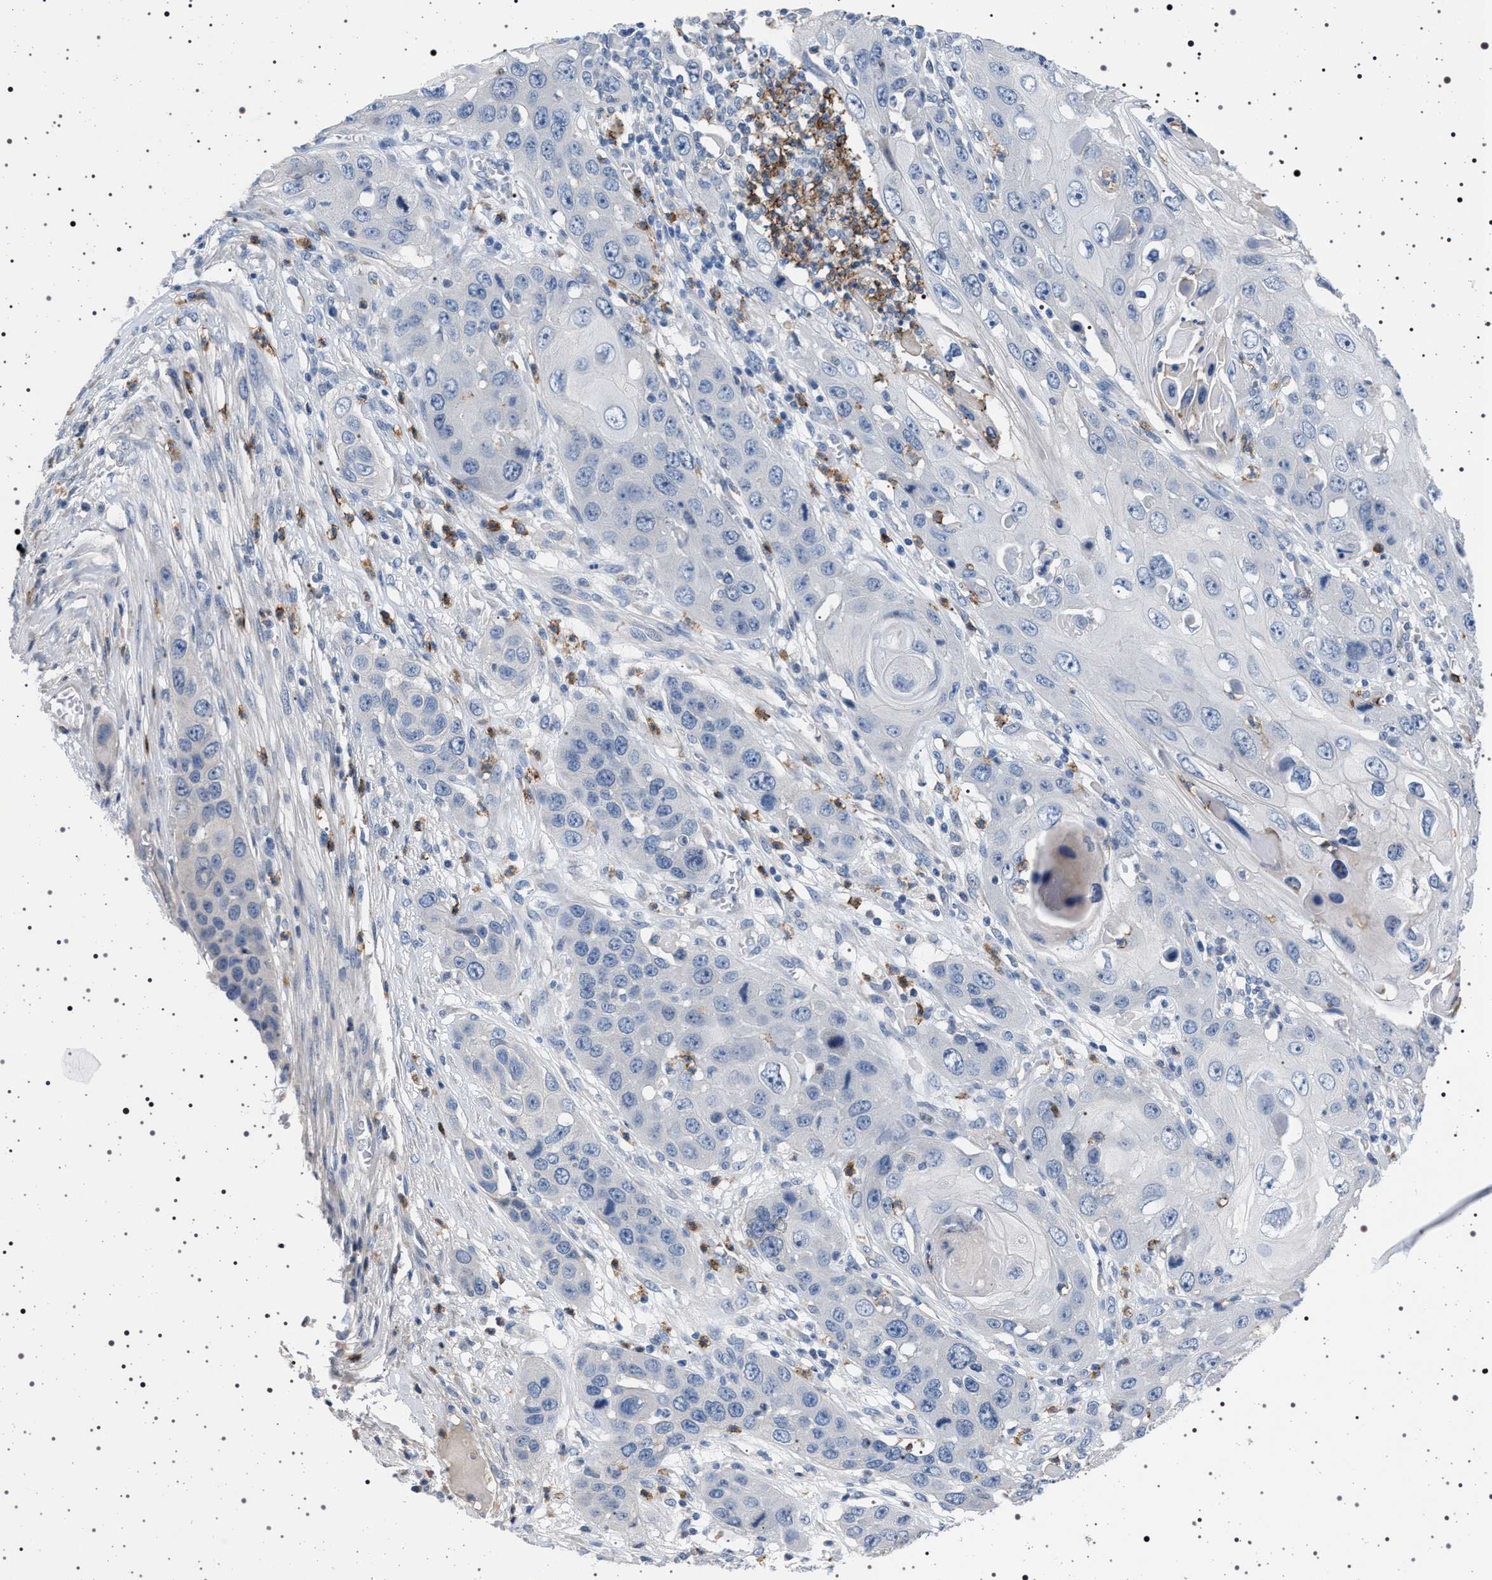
{"staining": {"intensity": "negative", "quantity": "none", "location": "none"}, "tissue": "skin cancer", "cell_type": "Tumor cells", "image_type": "cancer", "snomed": [{"axis": "morphology", "description": "Squamous cell carcinoma, NOS"}, {"axis": "topography", "description": "Skin"}], "caption": "This is an IHC micrograph of skin cancer. There is no staining in tumor cells.", "gene": "NAT9", "patient": {"sex": "male", "age": 55}}